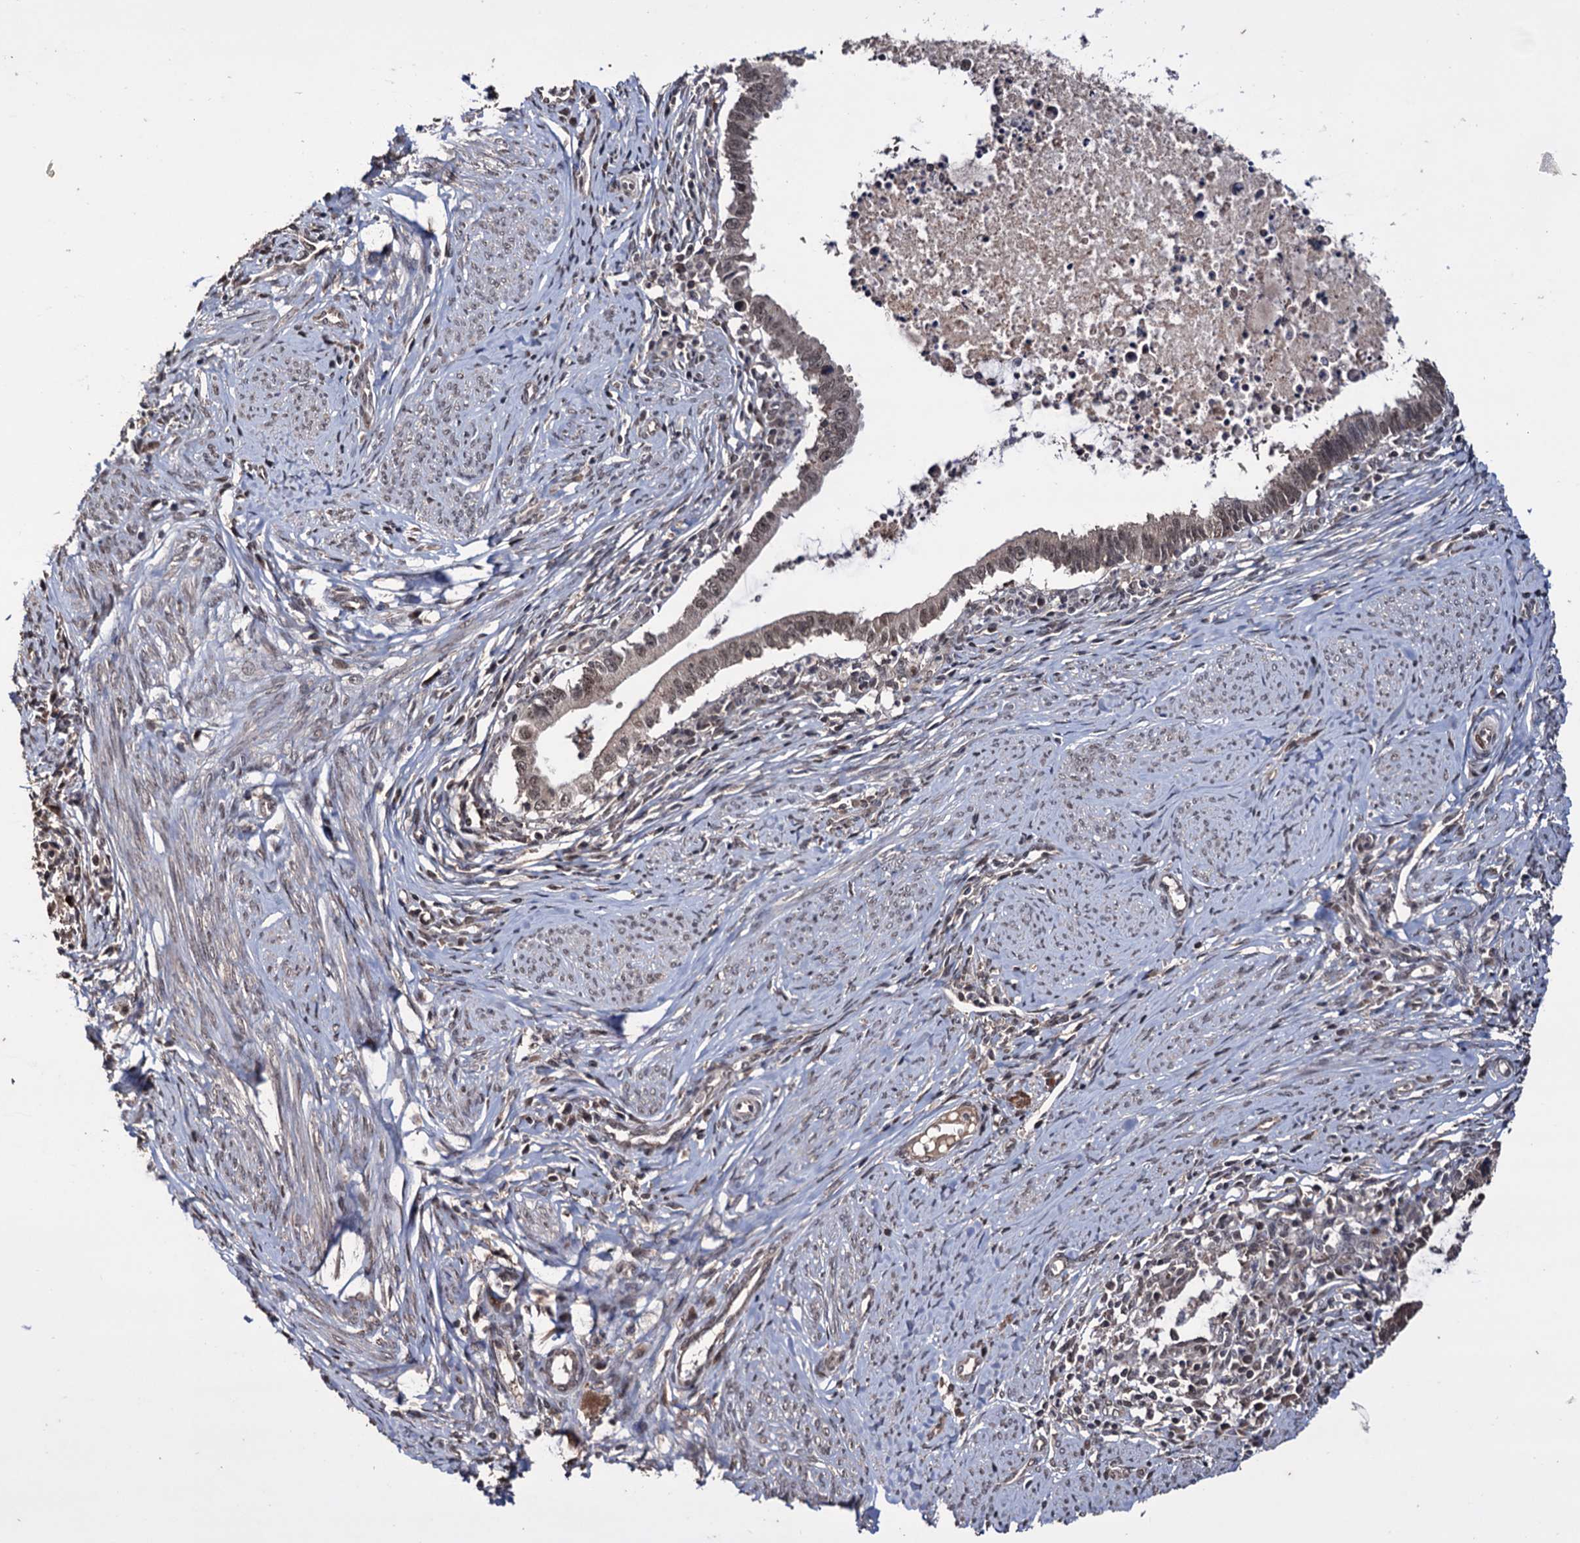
{"staining": {"intensity": "moderate", "quantity": "25%-75%", "location": "cytoplasmic/membranous,nuclear"}, "tissue": "cervical cancer", "cell_type": "Tumor cells", "image_type": "cancer", "snomed": [{"axis": "morphology", "description": "Adenocarcinoma, NOS"}, {"axis": "topography", "description": "Cervix"}], "caption": "An image of adenocarcinoma (cervical) stained for a protein demonstrates moderate cytoplasmic/membranous and nuclear brown staining in tumor cells. (IHC, brightfield microscopy, high magnification).", "gene": "KLF5", "patient": {"sex": "female", "age": 36}}